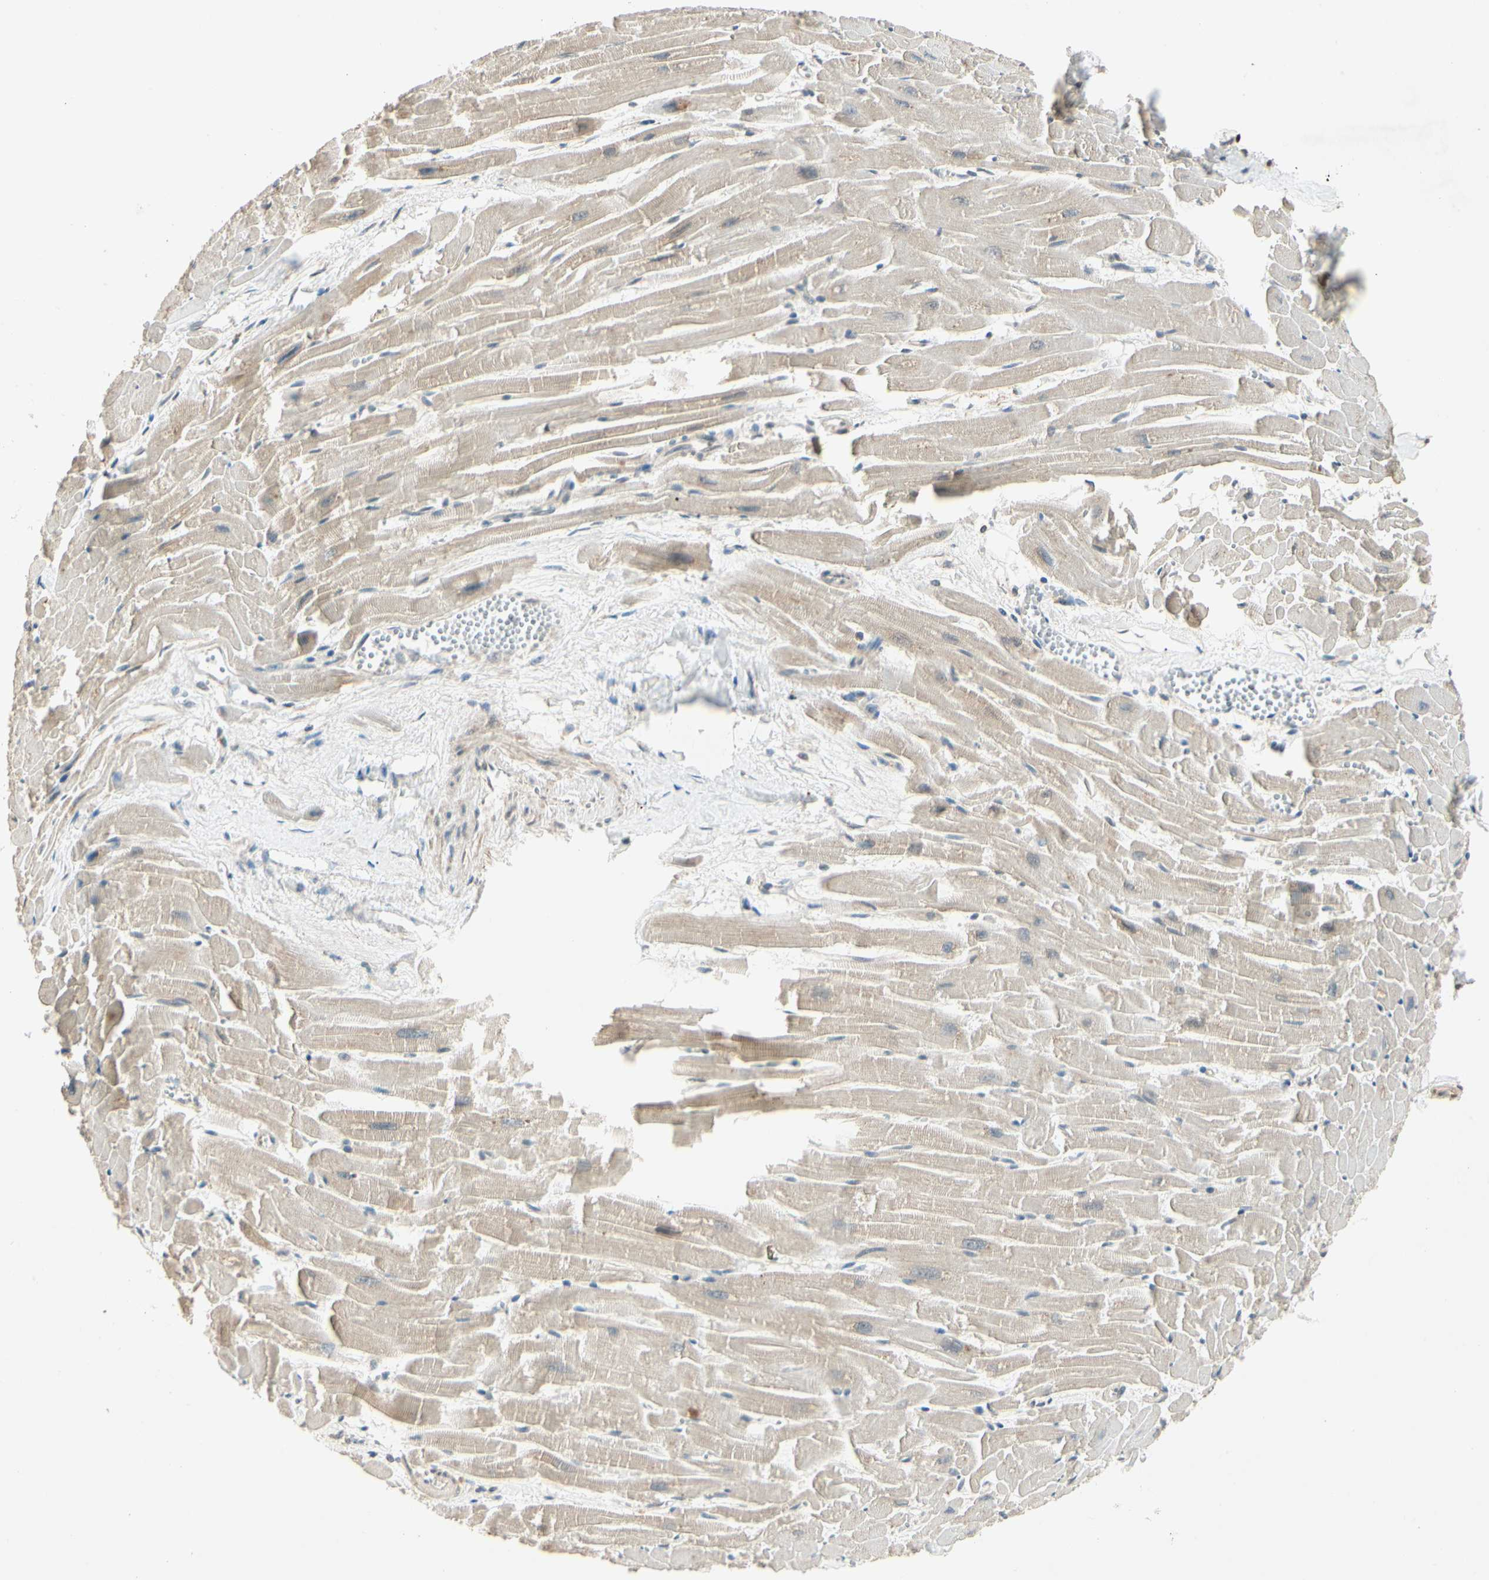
{"staining": {"intensity": "weak", "quantity": "25%-75%", "location": "cytoplasmic/membranous"}, "tissue": "heart muscle", "cell_type": "Cardiomyocytes", "image_type": "normal", "snomed": [{"axis": "morphology", "description": "Normal tissue, NOS"}, {"axis": "topography", "description": "Heart"}], "caption": "Immunohistochemistry (IHC) photomicrograph of normal heart muscle: heart muscle stained using IHC displays low levels of weak protein expression localized specifically in the cytoplasmic/membranous of cardiomyocytes, appearing as a cytoplasmic/membranous brown color.", "gene": "ZSCAN12", "patient": {"sex": "female", "age": 19}}